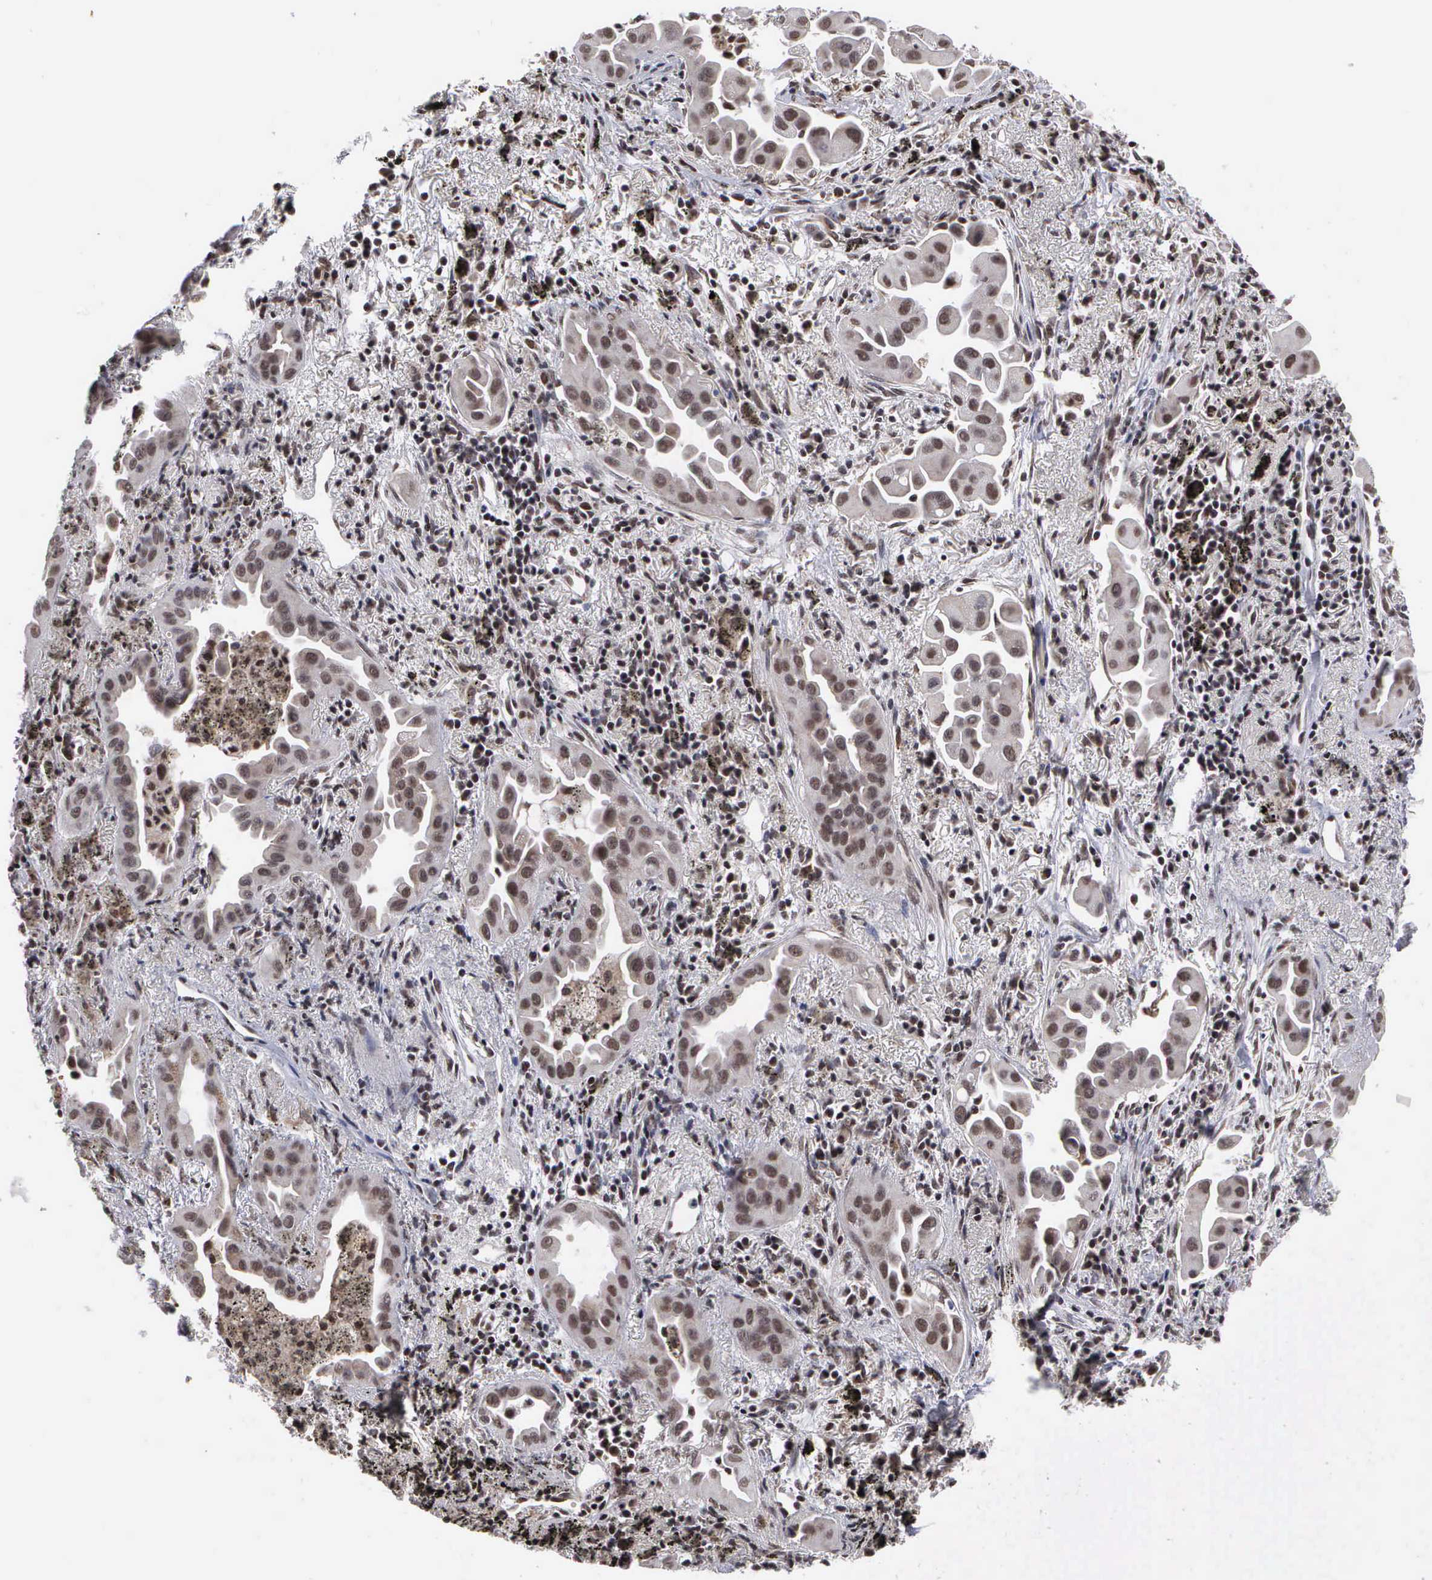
{"staining": {"intensity": "moderate", "quantity": ">75%", "location": "cytoplasmic/membranous,nuclear"}, "tissue": "lung cancer", "cell_type": "Tumor cells", "image_type": "cancer", "snomed": [{"axis": "morphology", "description": "Adenocarcinoma, NOS"}, {"axis": "topography", "description": "Lung"}], "caption": "The micrograph reveals immunohistochemical staining of adenocarcinoma (lung). There is moderate cytoplasmic/membranous and nuclear staining is seen in about >75% of tumor cells.", "gene": "GTF2A1", "patient": {"sex": "male", "age": 68}}